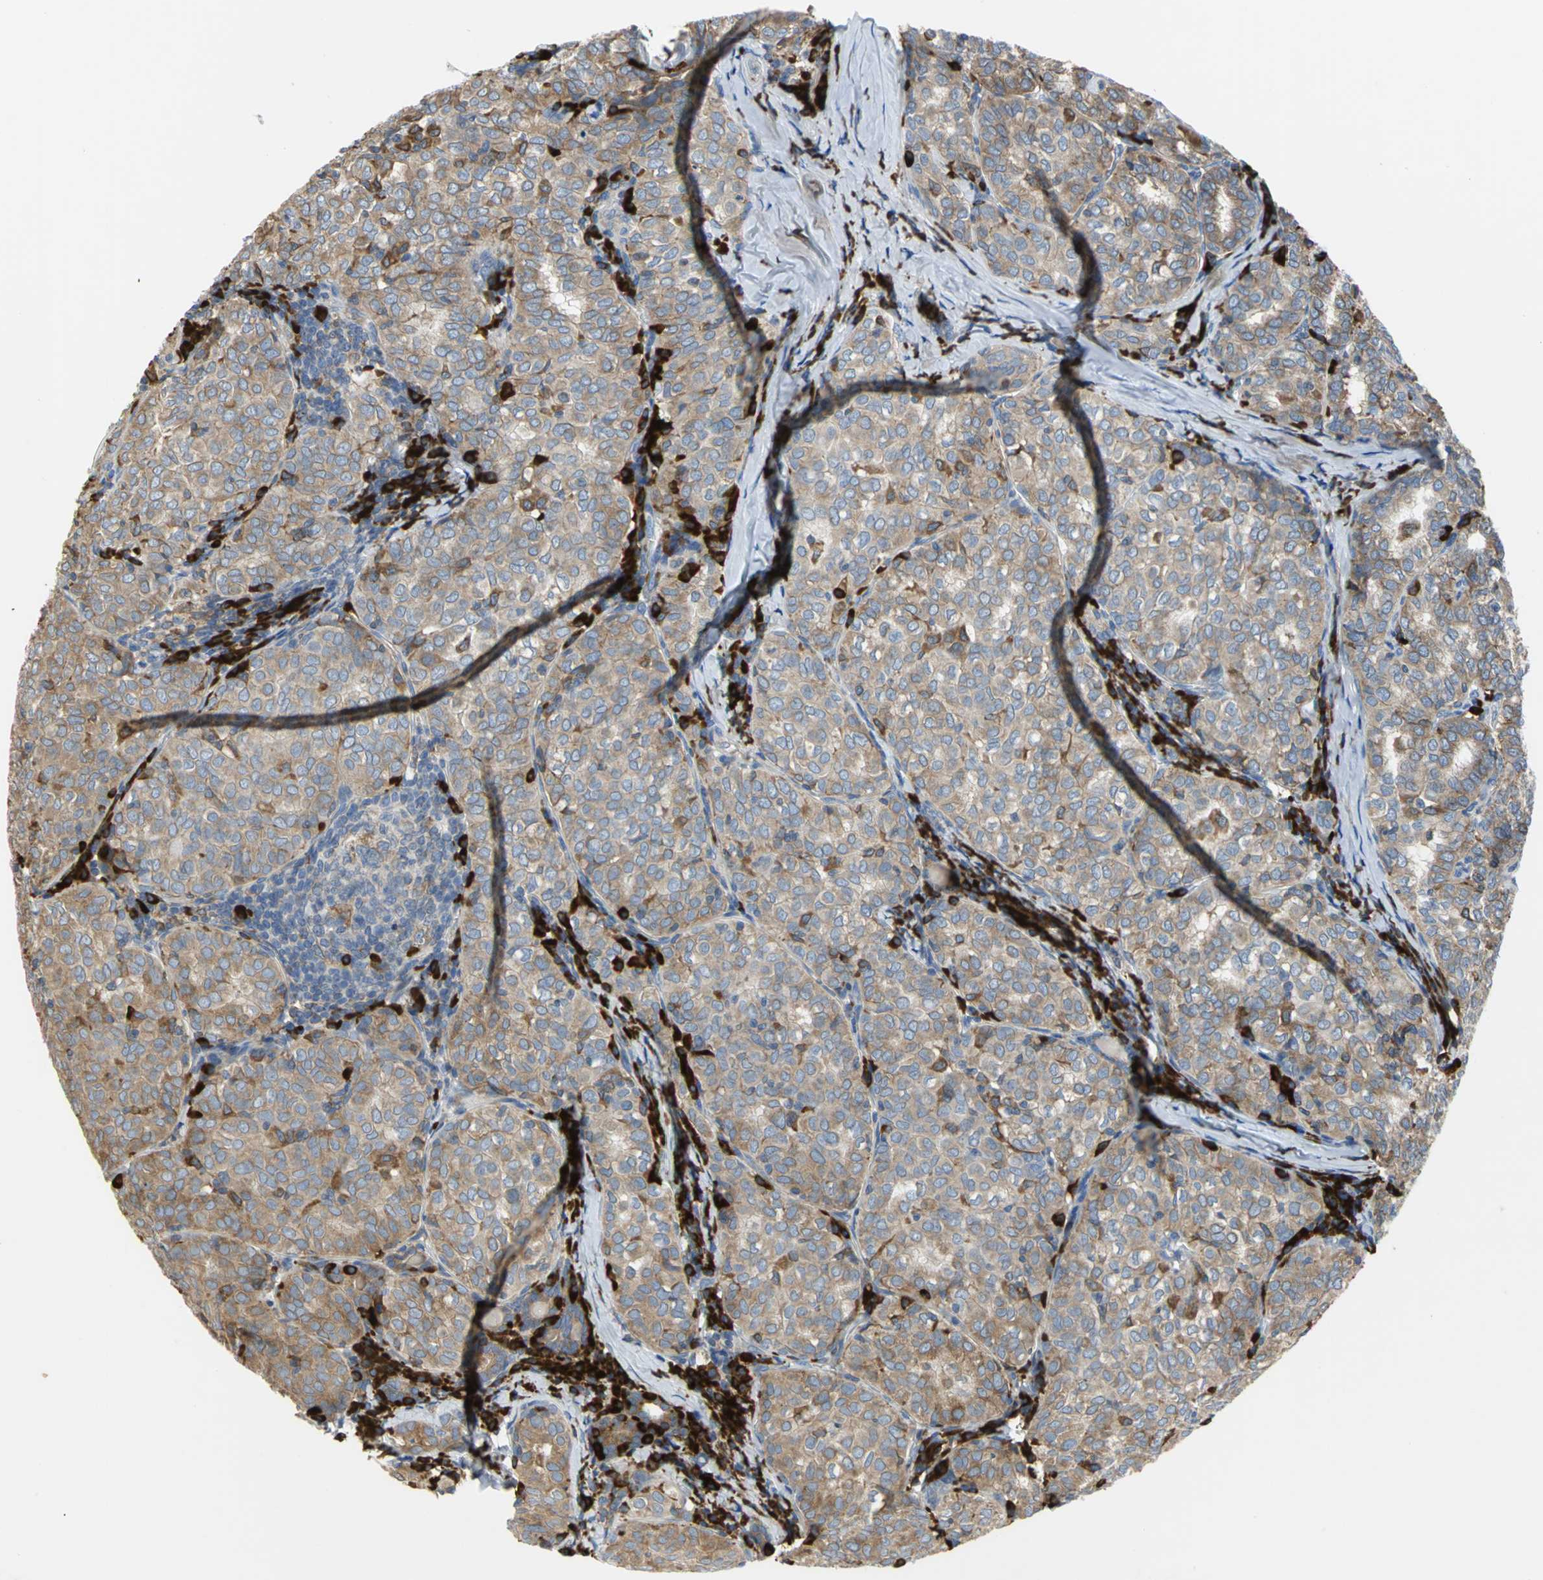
{"staining": {"intensity": "moderate", "quantity": ">75%", "location": "cytoplasmic/membranous"}, "tissue": "thyroid cancer", "cell_type": "Tumor cells", "image_type": "cancer", "snomed": [{"axis": "morphology", "description": "Papillary adenocarcinoma, NOS"}, {"axis": "topography", "description": "Thyroid gland"}], "caption": "Thyroid cancer (papillary adenocarcinoma) was stained to show a protein in brown. There is medium levels of moderate cytoplasmic/membranous expression in about >75% of tumor cells.", "gene": "SDF2L1", "patient": {"sex": "female", "age": 30}}